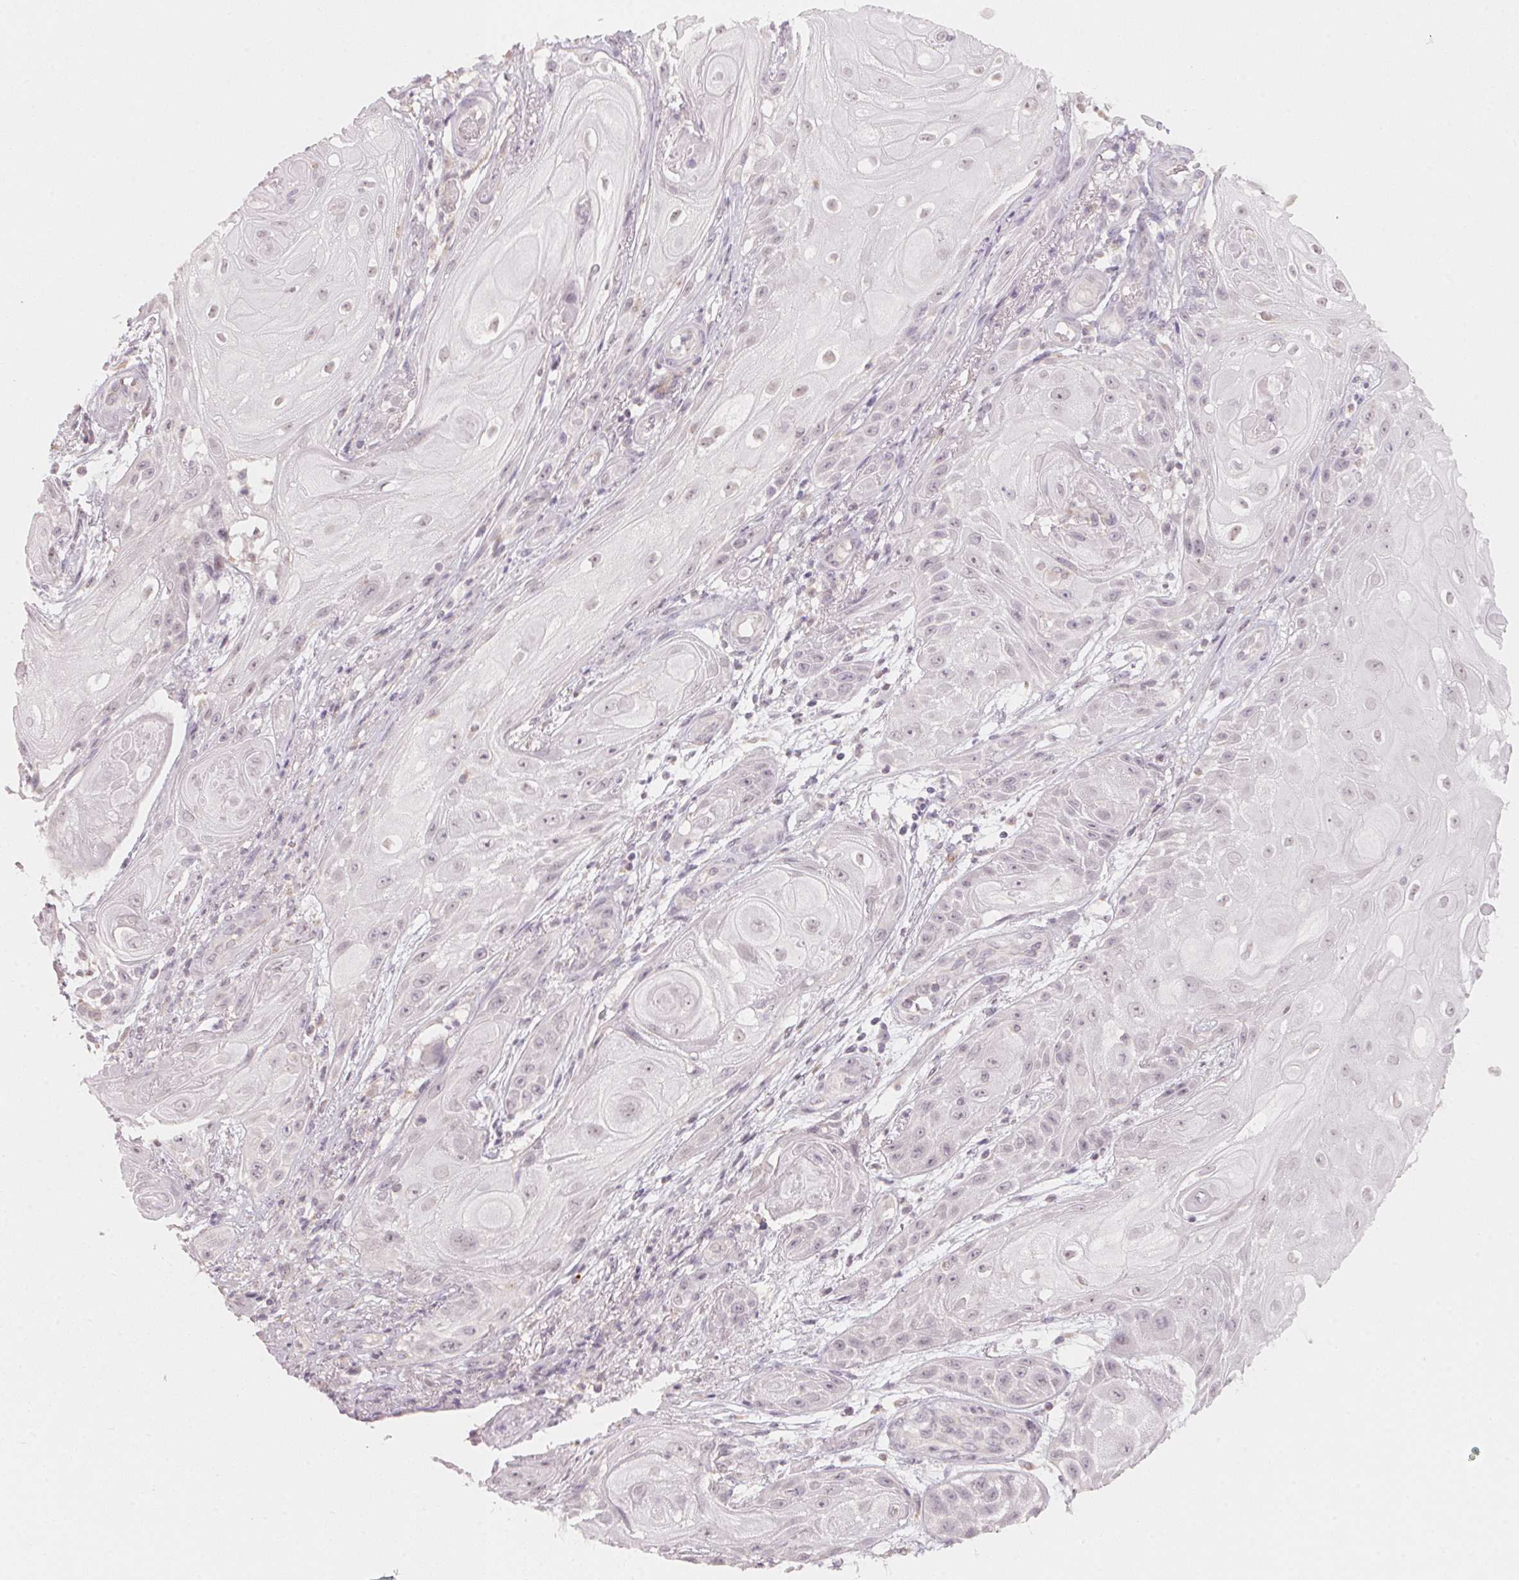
{"staining": {"intensity": "negative", "quantity": "none", "location": "none"}, "tissue": "skin cancer", "cell_type": "Tumor cells", "image_type": "cancer", "snomed": [{"axis": "morphology", "description": "Squamous cell carcinoma, NOS"}, {"axis": "topography", "description": "Skin"}], "caption": "Squamous cell carcinoma (skin) was stained to show a protein in brown. There is no significant staining in tumor cells. (Stains: DAB immunohistochemistry (IHC) with hematoxylin counter stain, Microscopy: brightfield microscopy at high magnification).", "gene": "ANKRD31", "patient": {"sex": "male", "age": 62}}